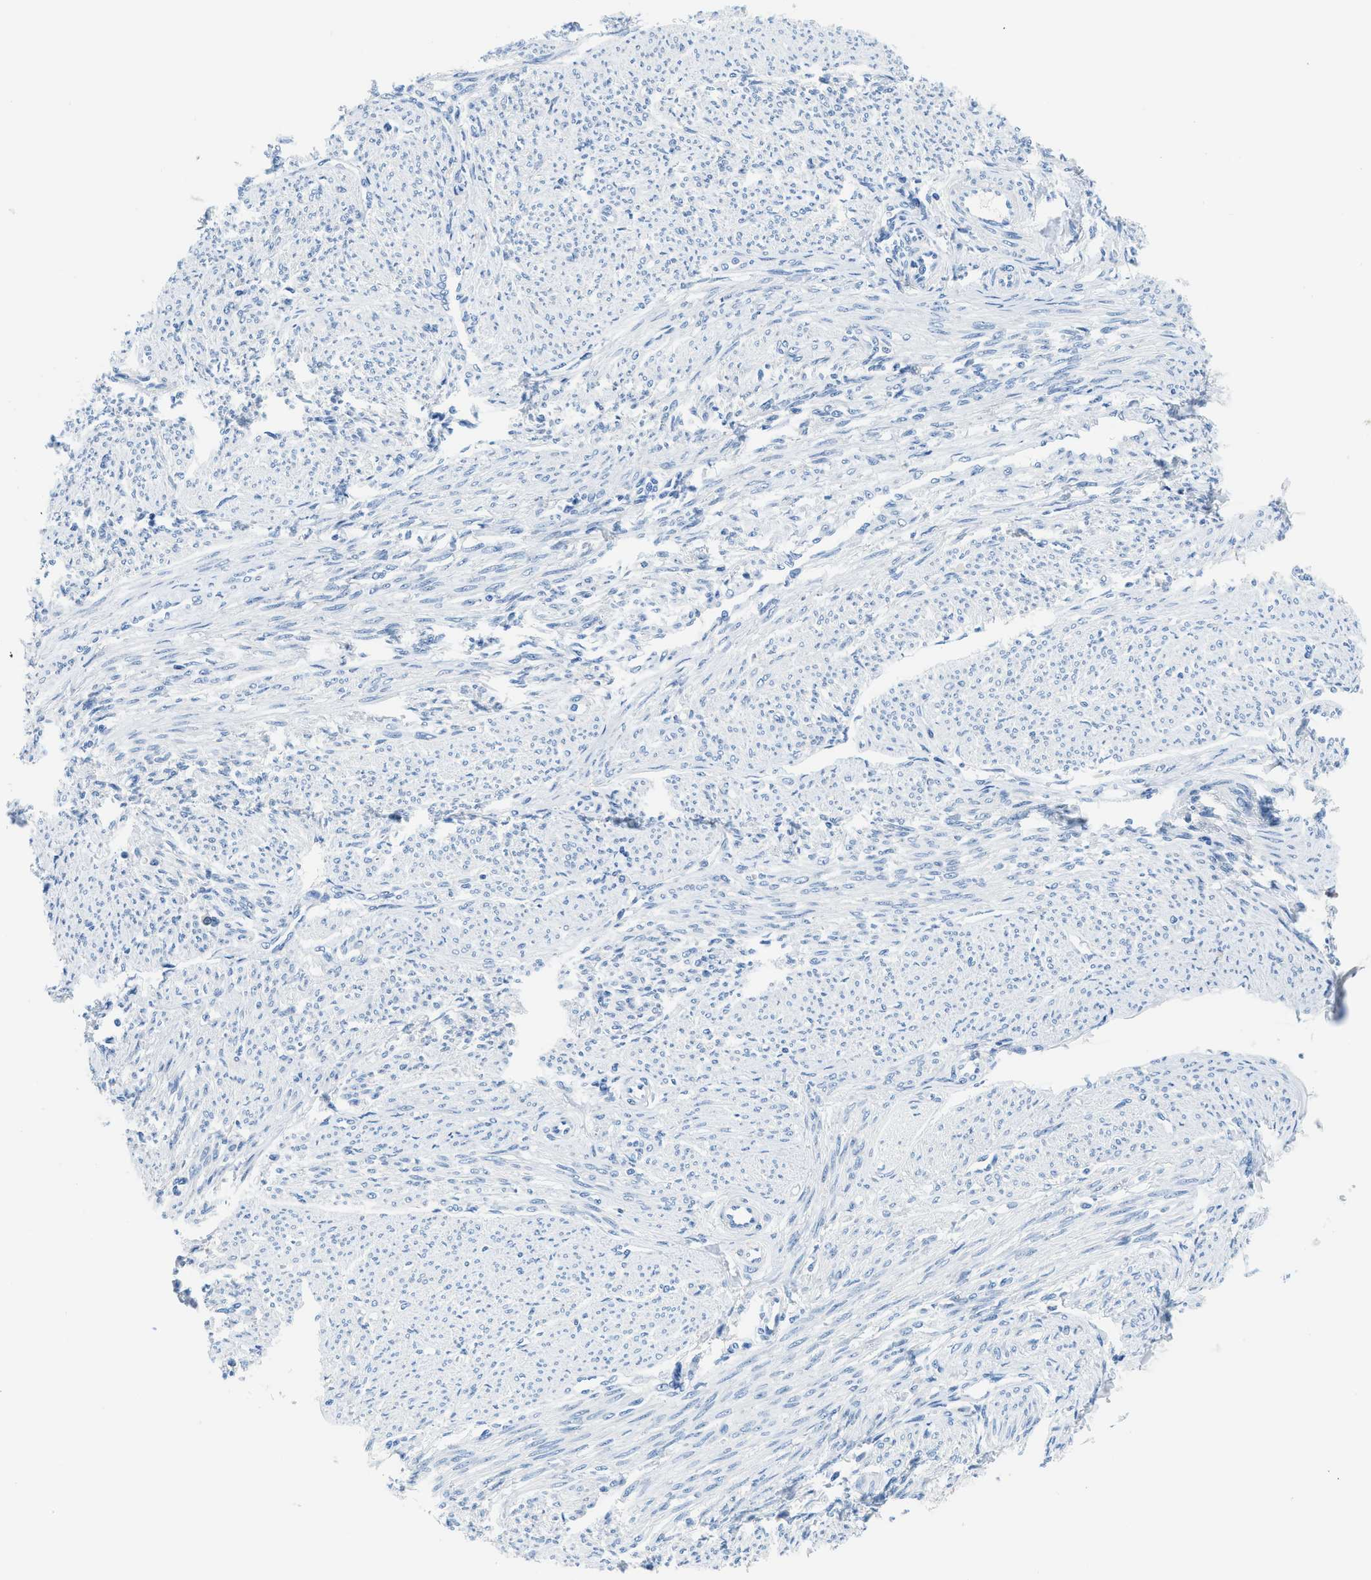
{"staining": {"intensity": "negative", "quantity": "none", "location": "none"}, "tissue": "smooth muscle", "cell_type": "Smooth muscle cells", "image_type": "normal", "snomed": [{"axis": "morphology", "description": "Normal tissue, NOS"}, {"axis": "topography", "description": "Smooth muscle"}], "caption": "This is a image of immunohistochemistry staining of unremarkable smooth muscle, which shows no expression in smooth muscle cells. Brightfield microscopy of immunohistochemistry stained with DAB (brown) and hematoxylin (blue), captured at high magnification.", "gene": "MBL2", "patient": {"sex": "female", "age": 65}}